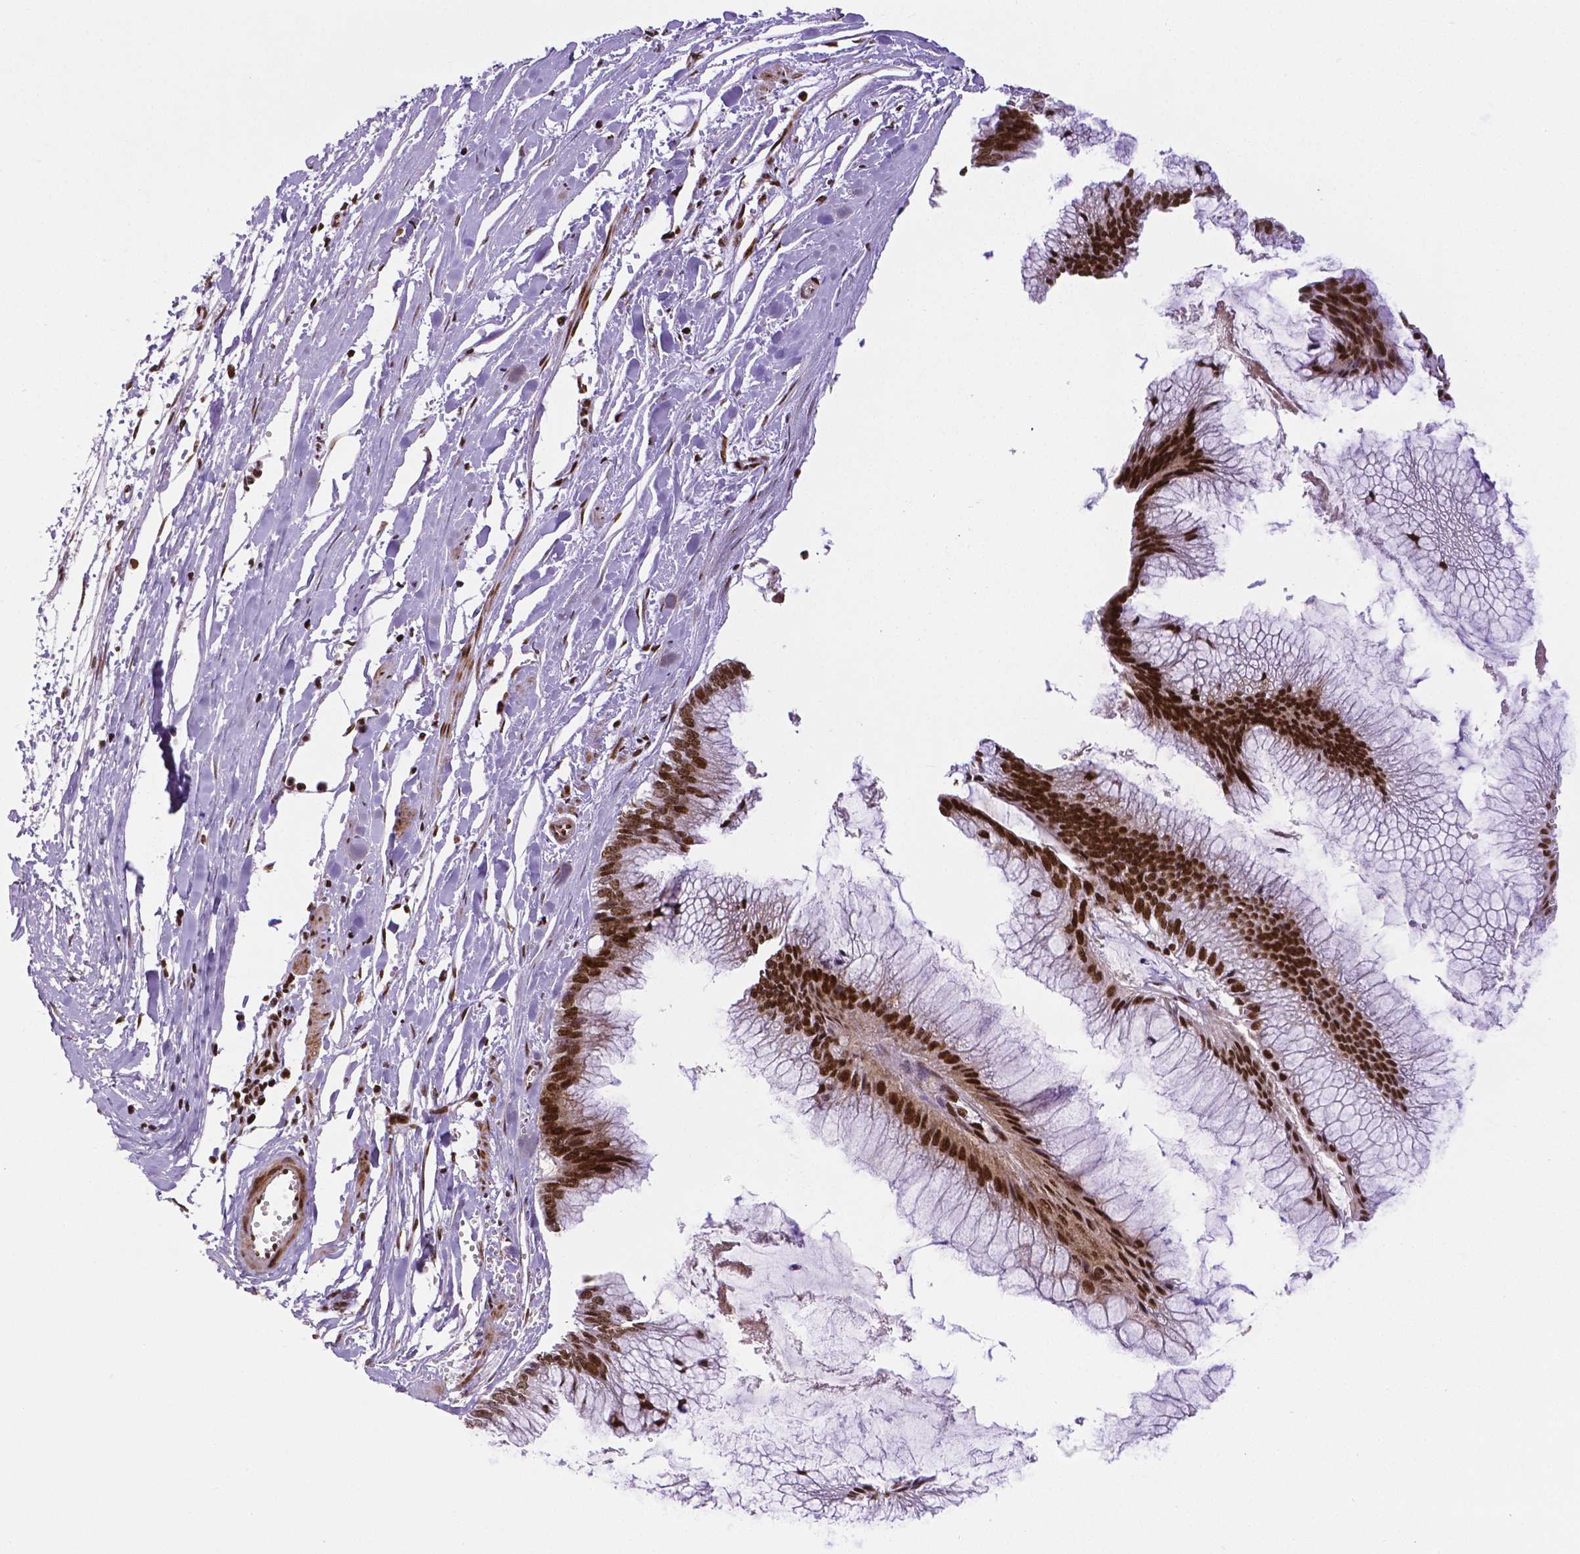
{"staining": {"intensity": "strong", "quantity": ">75%", "location": "nuclear"}, "tissue": "ovarian cancer", "cell_type": "Tumor cells", "image_type": "cancer", "snomed": [{"axis": "morphology", "description": "Cystadenocarcinoma, mucinous, NOS"}, {"axis": "topography", "description": "Ovary"}], "caption": "This is a photomicrograph of immunohistochemistry staining of ovarian cancer, which shows strong staining in the nuclear of tumor cells.", "gene": "CTCF", "patient": {"sex": "female", "age": 44}}